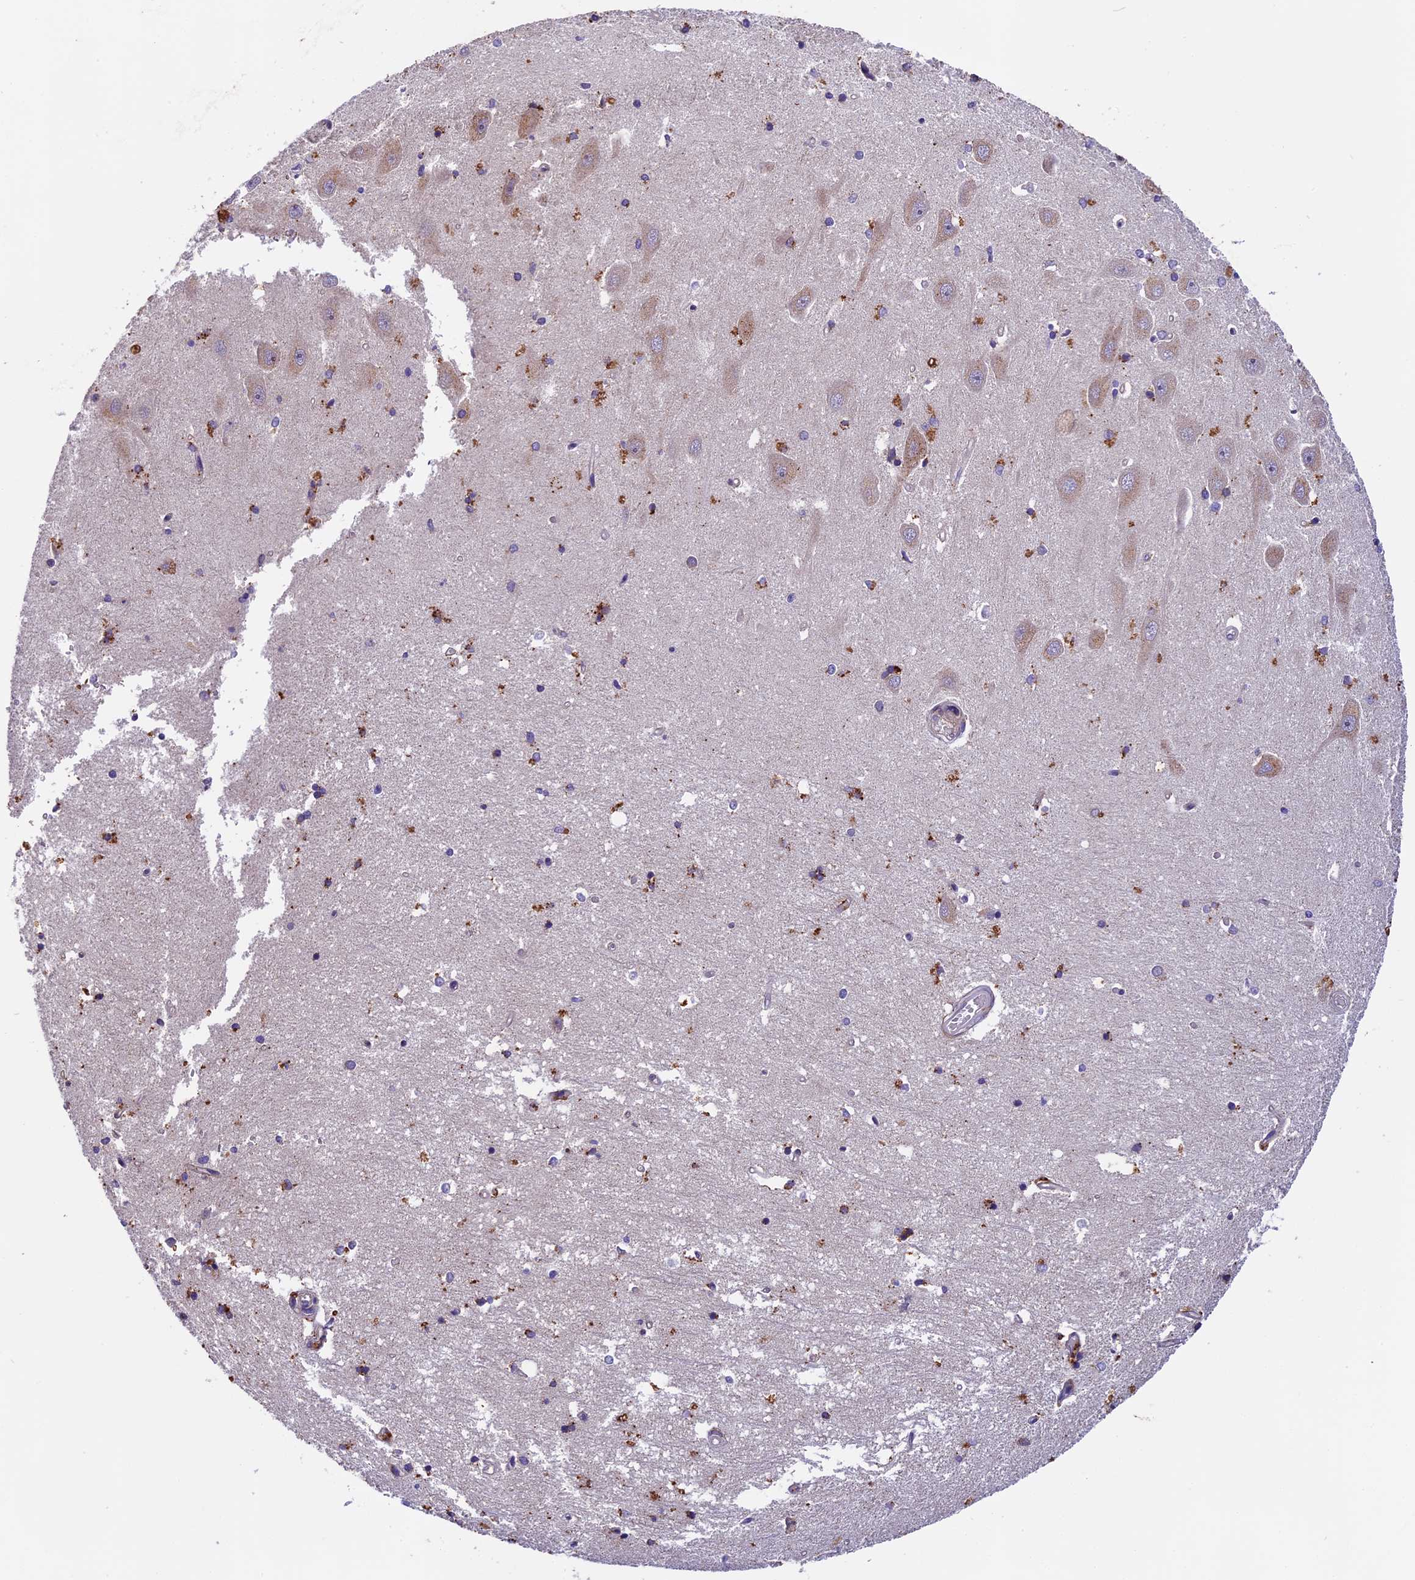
{"staining": {"intensity": "moderate", "quantity": "<25%", "location": "cytoplasmic/membranous"}, "tissue": "hippocampus", "cell_type": "Glial cells", "image_type": "normal", "snomed": [{"axis": "morphology", "description": "Normal tissue, NOS"}, {"axis": "topography", "description": "Hippocampus"}], "caption": "Immunohistochemical staining of normal human hippocampus reveals moderate cytoplasmic/membranous protein positivity in about <25% of glial cells.", "gene": "COPE", "patient": {"sex": "male", "age": 45}}